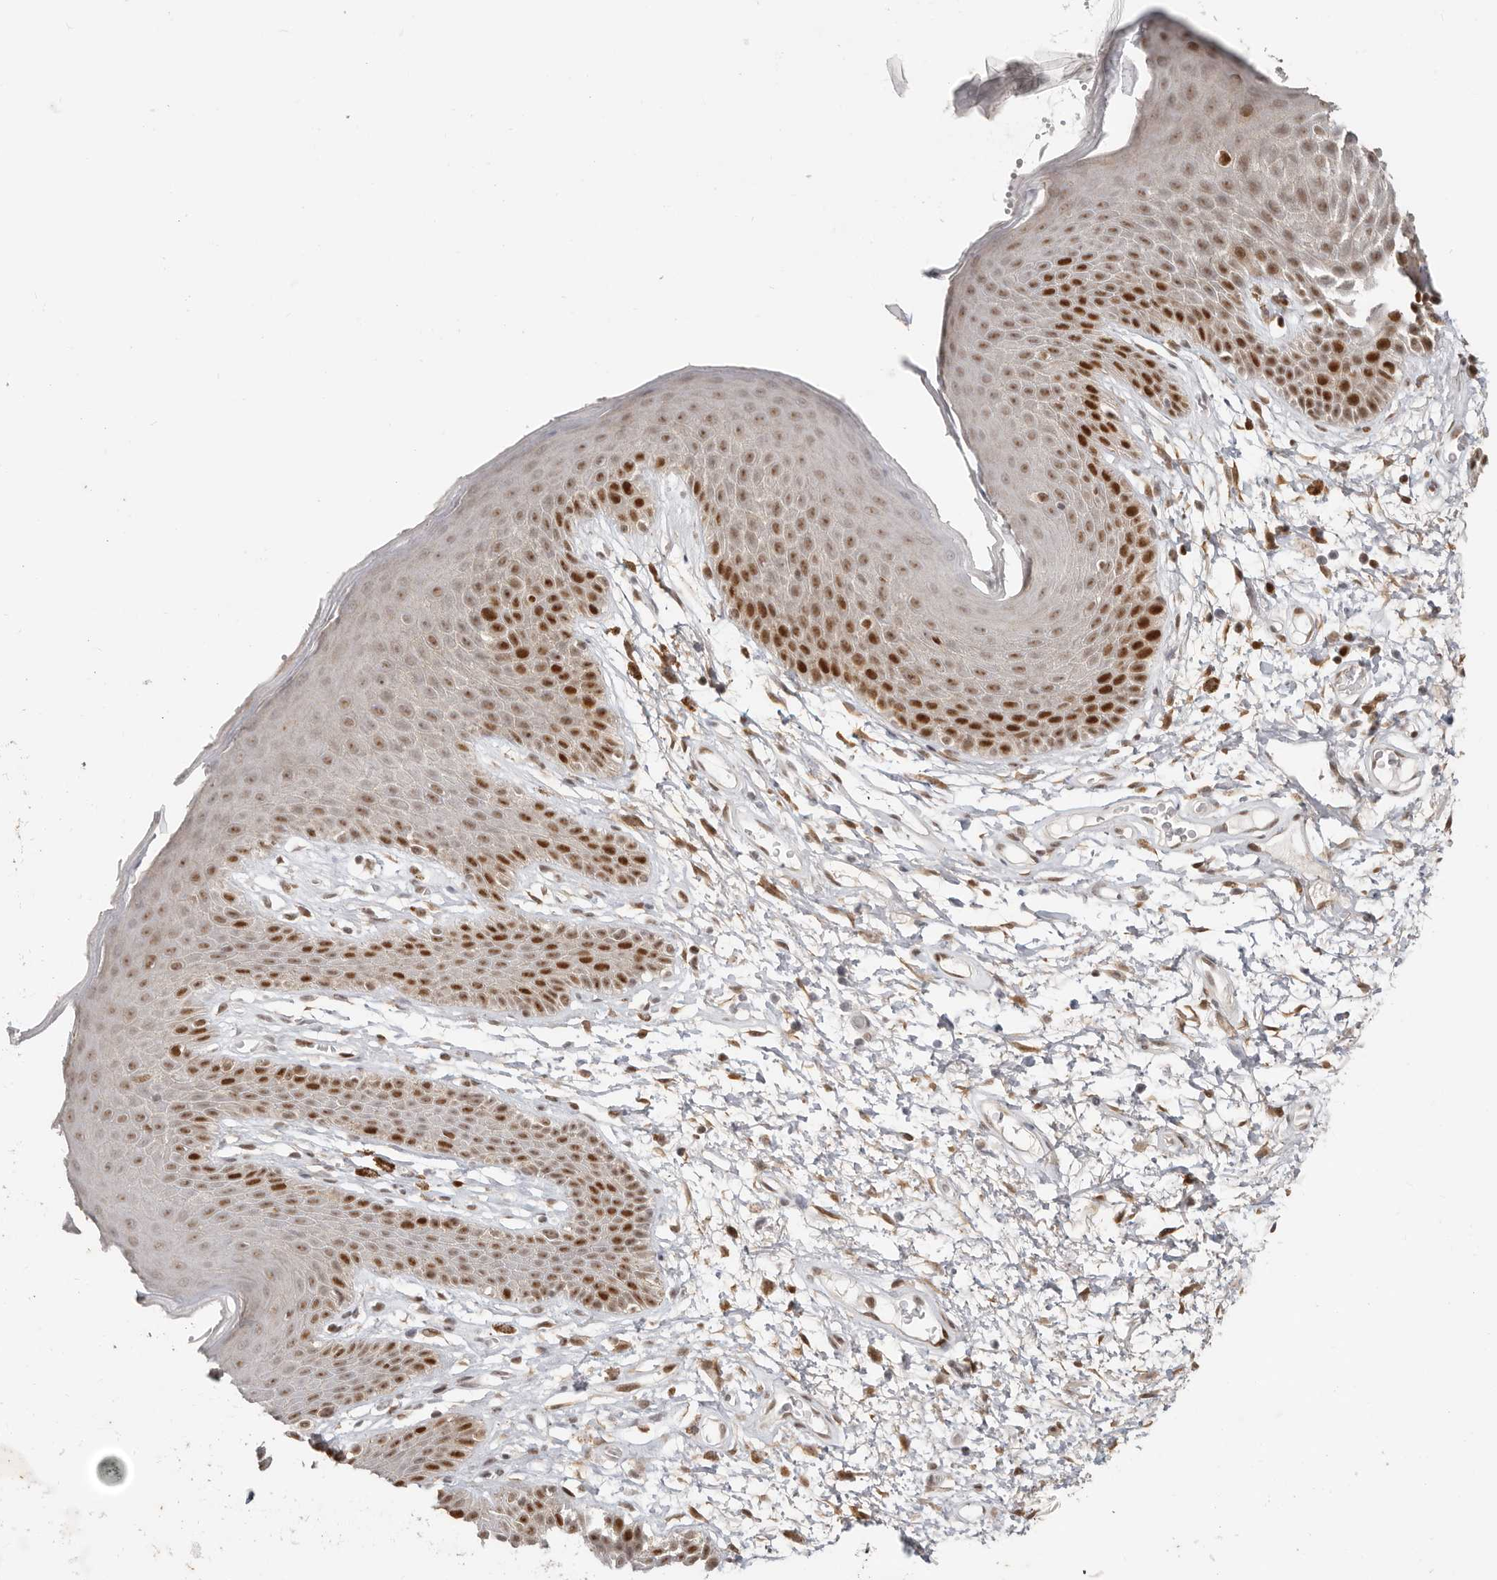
{"staining": {"intensity": "strong", "quantity": "25%-75%", "location": "nuclear"}, "tissue": "skin", "cell_type": "Epidermal cells", "image_type": "normal", "snomed": [{"axis": "morphology", "description": "Normal tissue, NOS"}, {"axis": "topography", "description": "Anal"}], "caption": "Protein staining of benign skin demonstrates strong nuclear staining in about 25%-75% of epidermal cells.", "gene": "RFC2", "patient": {"sex": "male", "age": 74}}